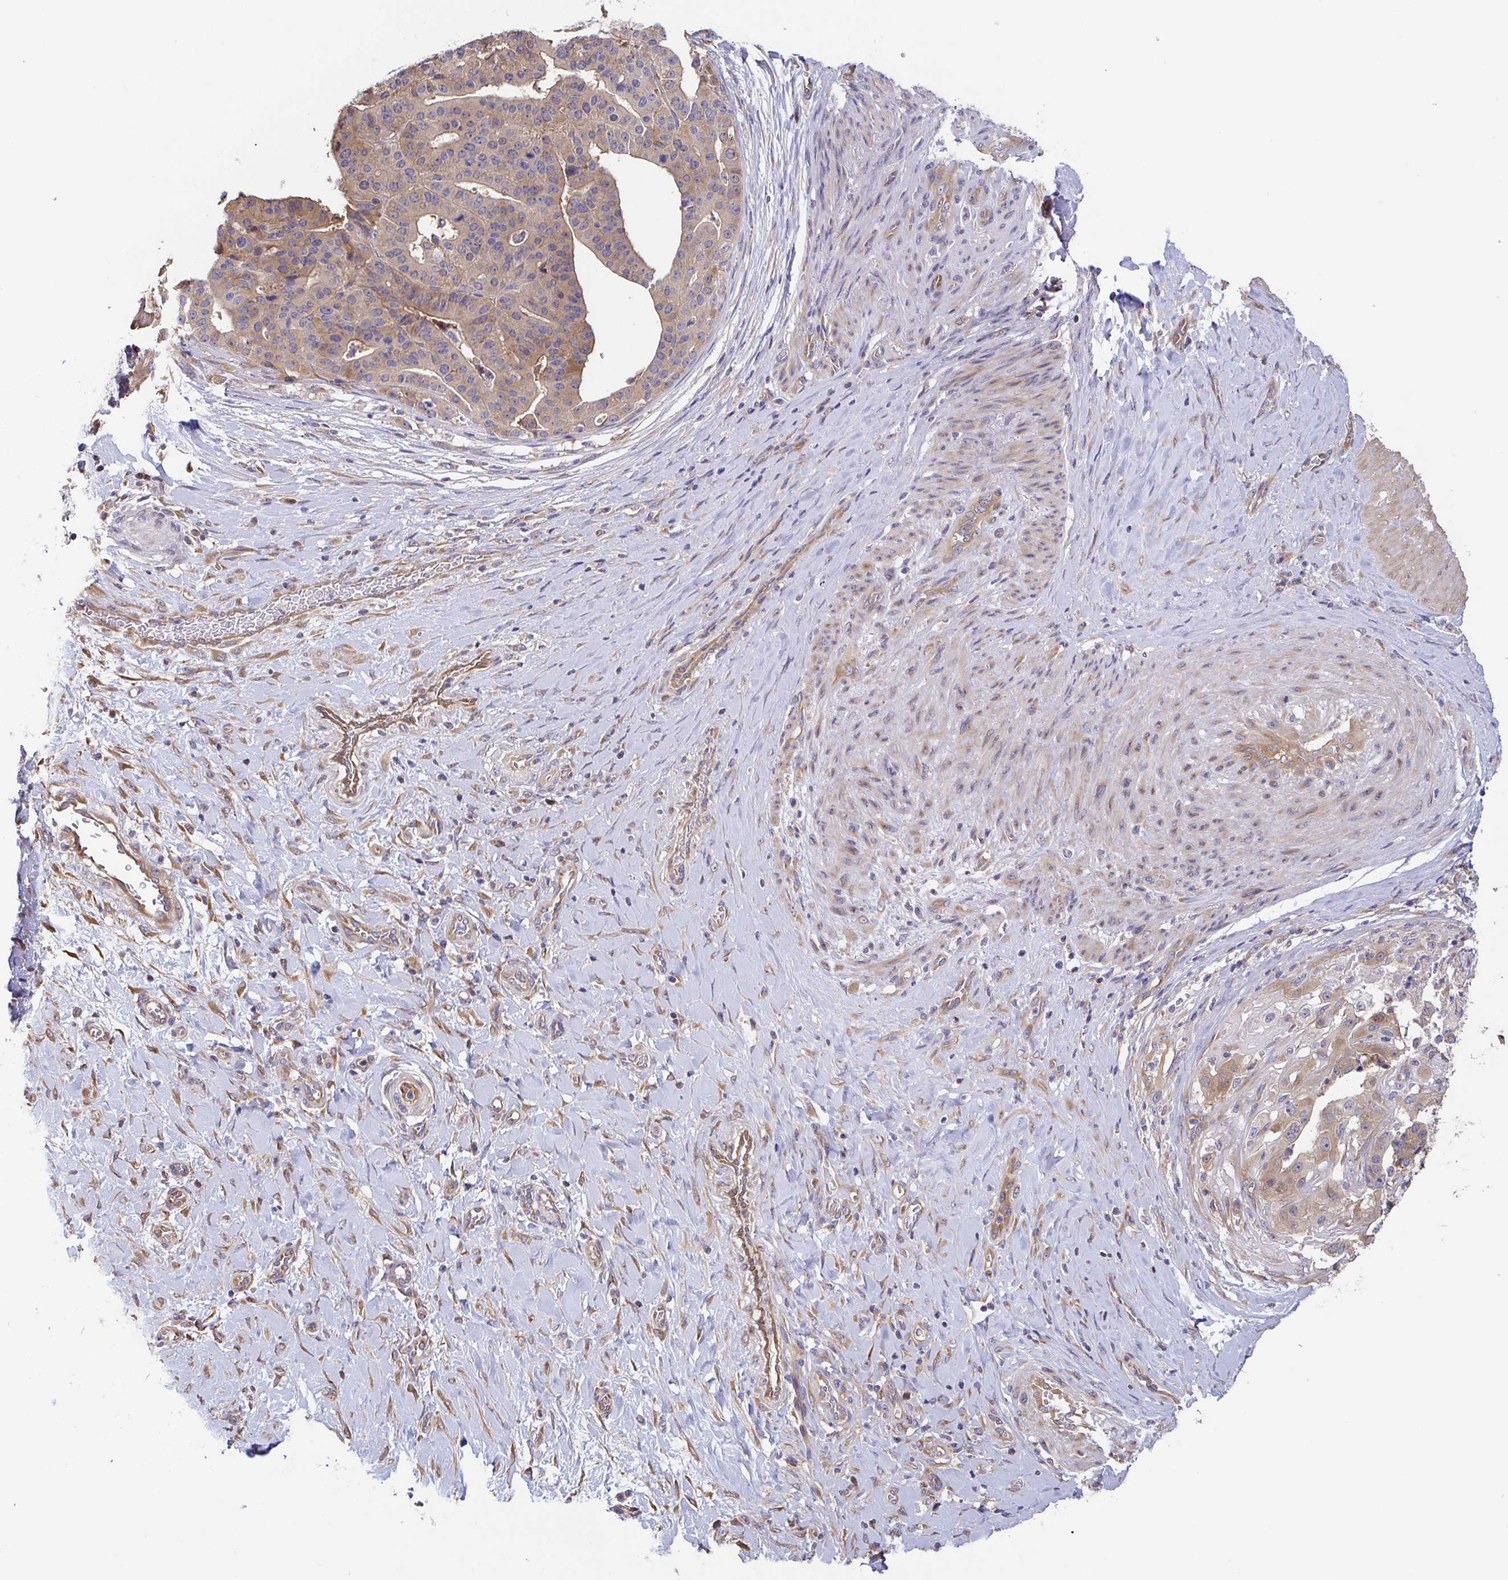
{"staining": {"intensity": "weak", "quantity": "25%-75%", "location": "cytoplasmic/membranous"}, "tissue": "stomach cancer", "cell_type": "Tumor cells", "image_type": "cancer", "snomed": [{"axis": "morphology", "description": "Adenocarcinoma, NOS"}, {"axis": "topography", "description": "Stomach"}], "caption": "Immunohistochemical staining of human stomach cancer exhibits low levels of weak cytoplasmic/membranous positivity in about 25%-75% of tumor cells.", "gene": "EIF3D", "patient": {"sex": "male", "age": 48}}